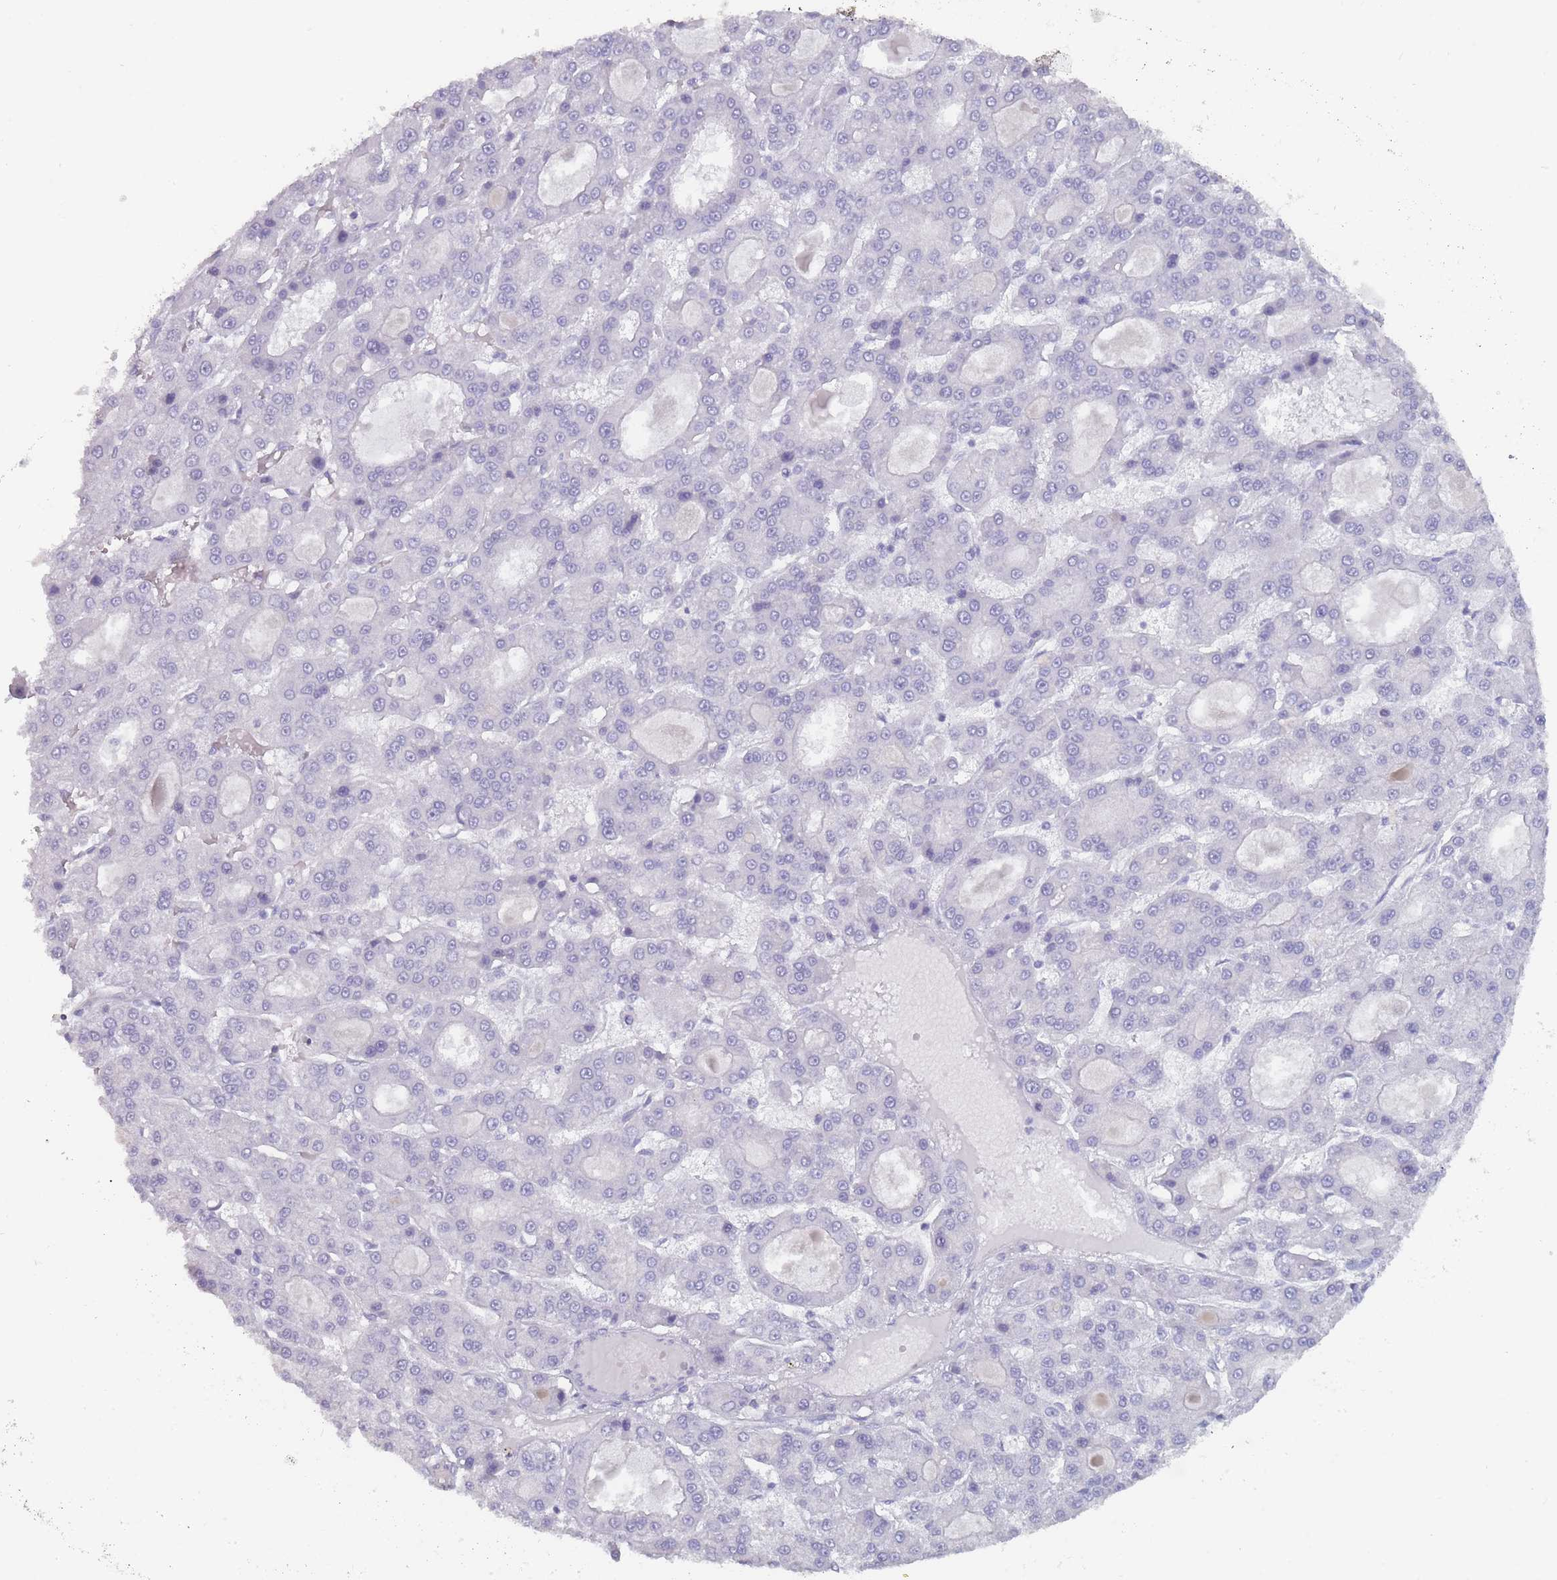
{"staining": {"intensity": "negative", "quantity": "none", "location": "none"}, "tissue": "liver cancer", "cell_type": "Tumor cells", "image_type": "cancer", "snomed": [{"axis": "morphology", "description": "Carcinoma, Hepatocellular, NOS"}, {"axis": "topography", "description": "Liver"}], "caption": "DAB (3,3'-diaminobenzidine) immunohistochemical staining of liver cancer reveals no significant staining in tumor cells.", "gene": "ROS1", "patient": {"sex": "male", "age": 70}}